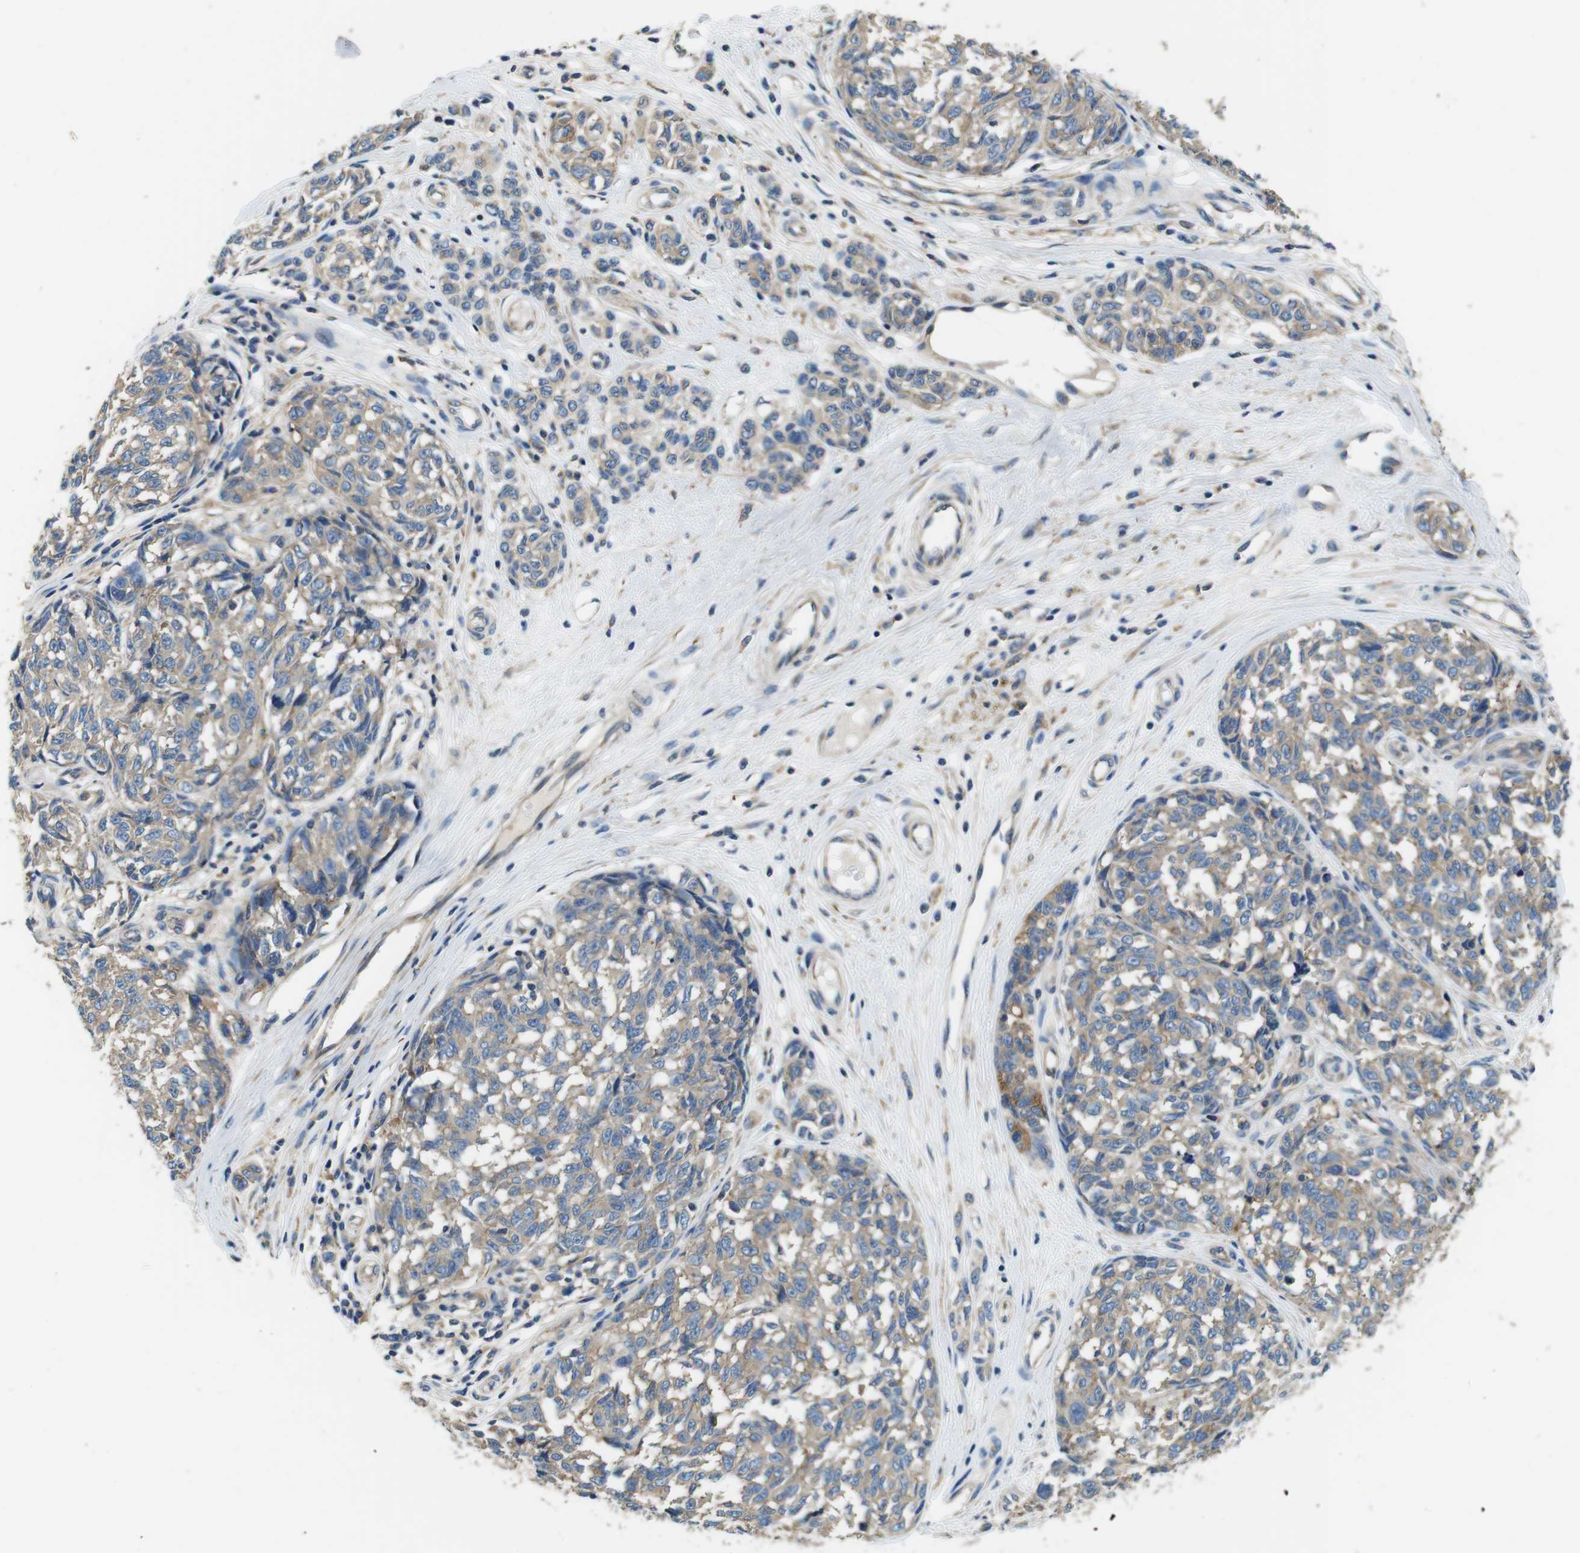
{"staining": {"intensity": "weak", "quantity": ">75%", "location": "cytoplasmic/membranous"}, "tissue": "melanoma", "cell_type": "Tumor cells", "image_type": "cancer", "snomed": [{"axis": "morphology", "description": "Malignant melanoma, NOS"}, {"axis": "topography", "description": "Skin"}], "caption": "Melanoma stained with a brown dye displays weak cytoplasmic/membranous positive expression in about >75% of tumor cells.", "gene": "DENND4C", "patient": {"sex": "female", "age": 64}}